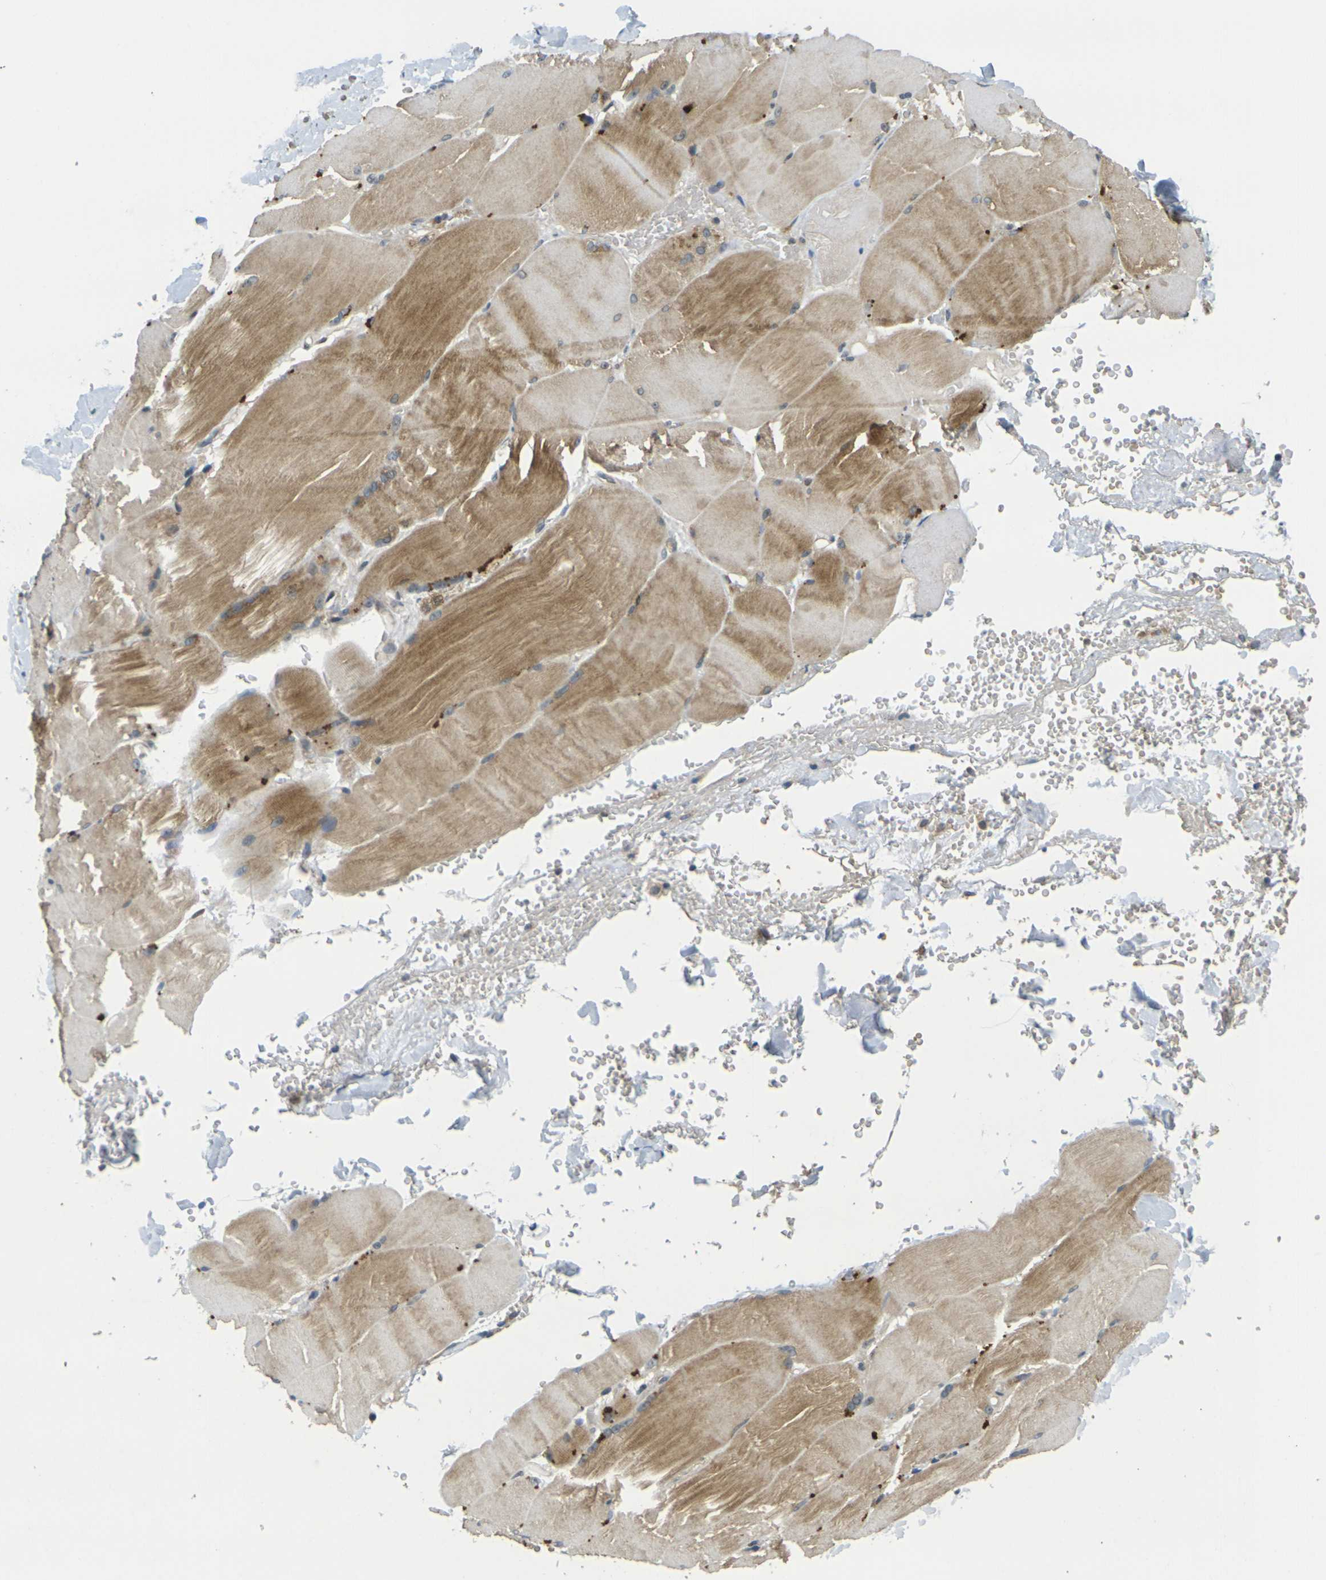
{"staining": {"intensity": "moderate", "quantity": "25%-75%", "location": "cytoplasmic/membranous"}, "tissue": "skeletal muscle", "cell_type": "Myocytes", "image_type": "normal", "snomed": [{"axis": "morphology", "description": "Normal tissue, NOS"}, {"axis": "topography", "description": "Skin"}, {"axis": "topography", "description": "Skeletal muscle"}], "caption": "Skeletal muscle stained with IHC exhibits moderate cytoplasmic/membranous staining in approximately 25%-75% of myocytes. Ihc stains the protein in brown and the nuclei are stained blue.", "gene": "MINAR2", "patient": {"sex": "male", "age": 83}}